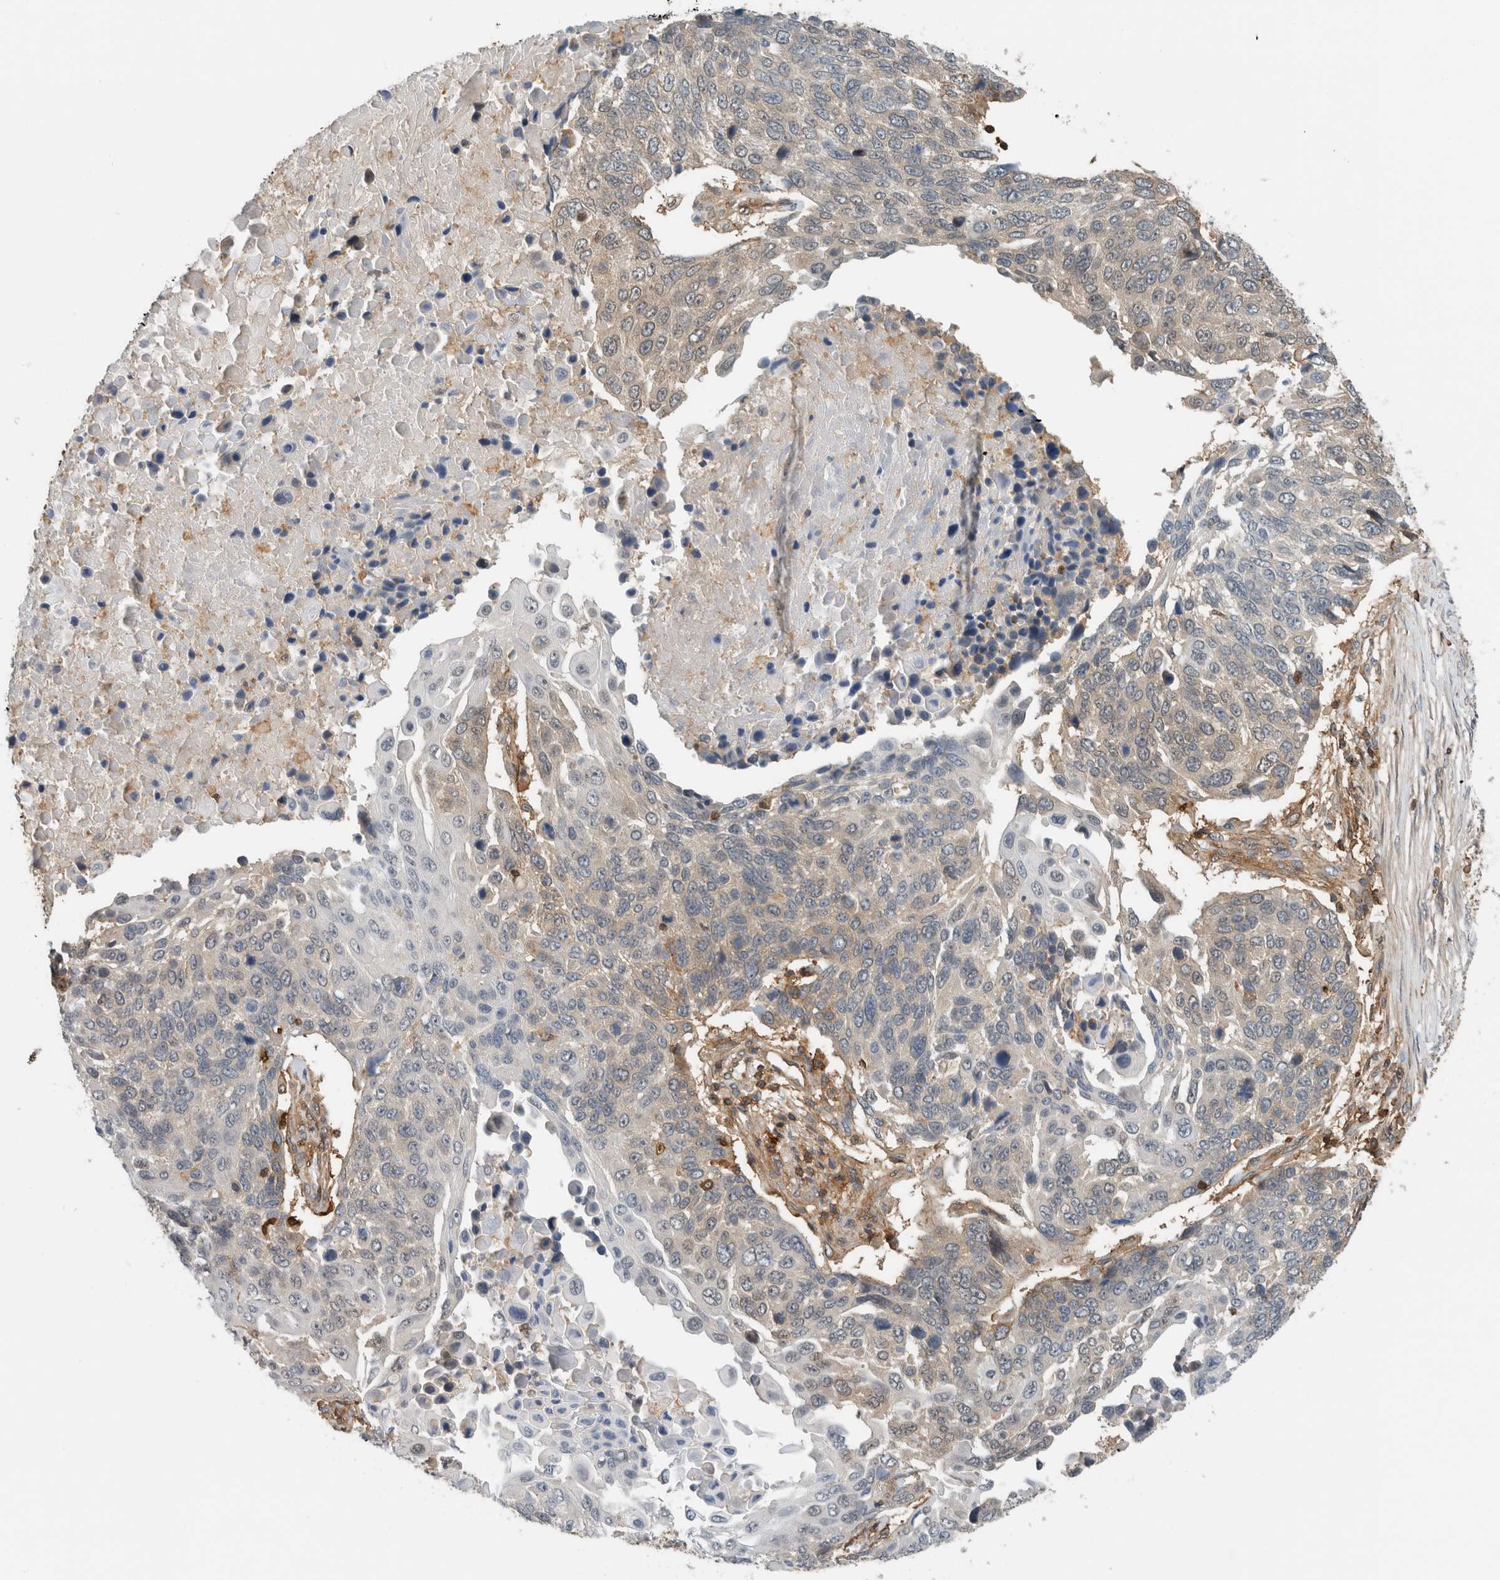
{"staining": {"intensity": "weak", "quantity": "<25%", "location": "cytoplasmic/membranous"}, "tissue": "lung cancer", "cell_type": "Tumor cells", "image_type": "cancer", "snomed": [{"axis": "morphology", "description": "Squamous cell carcinoma, NOS"}, {"axis": "topography", "description": "Lung"}], "caption": "Immunohistochemical staining of human lung cancer shows no significant positivity in tumor cells.", "gene": "PFDN4", "patient": {"sex": "male", "age": 66}}